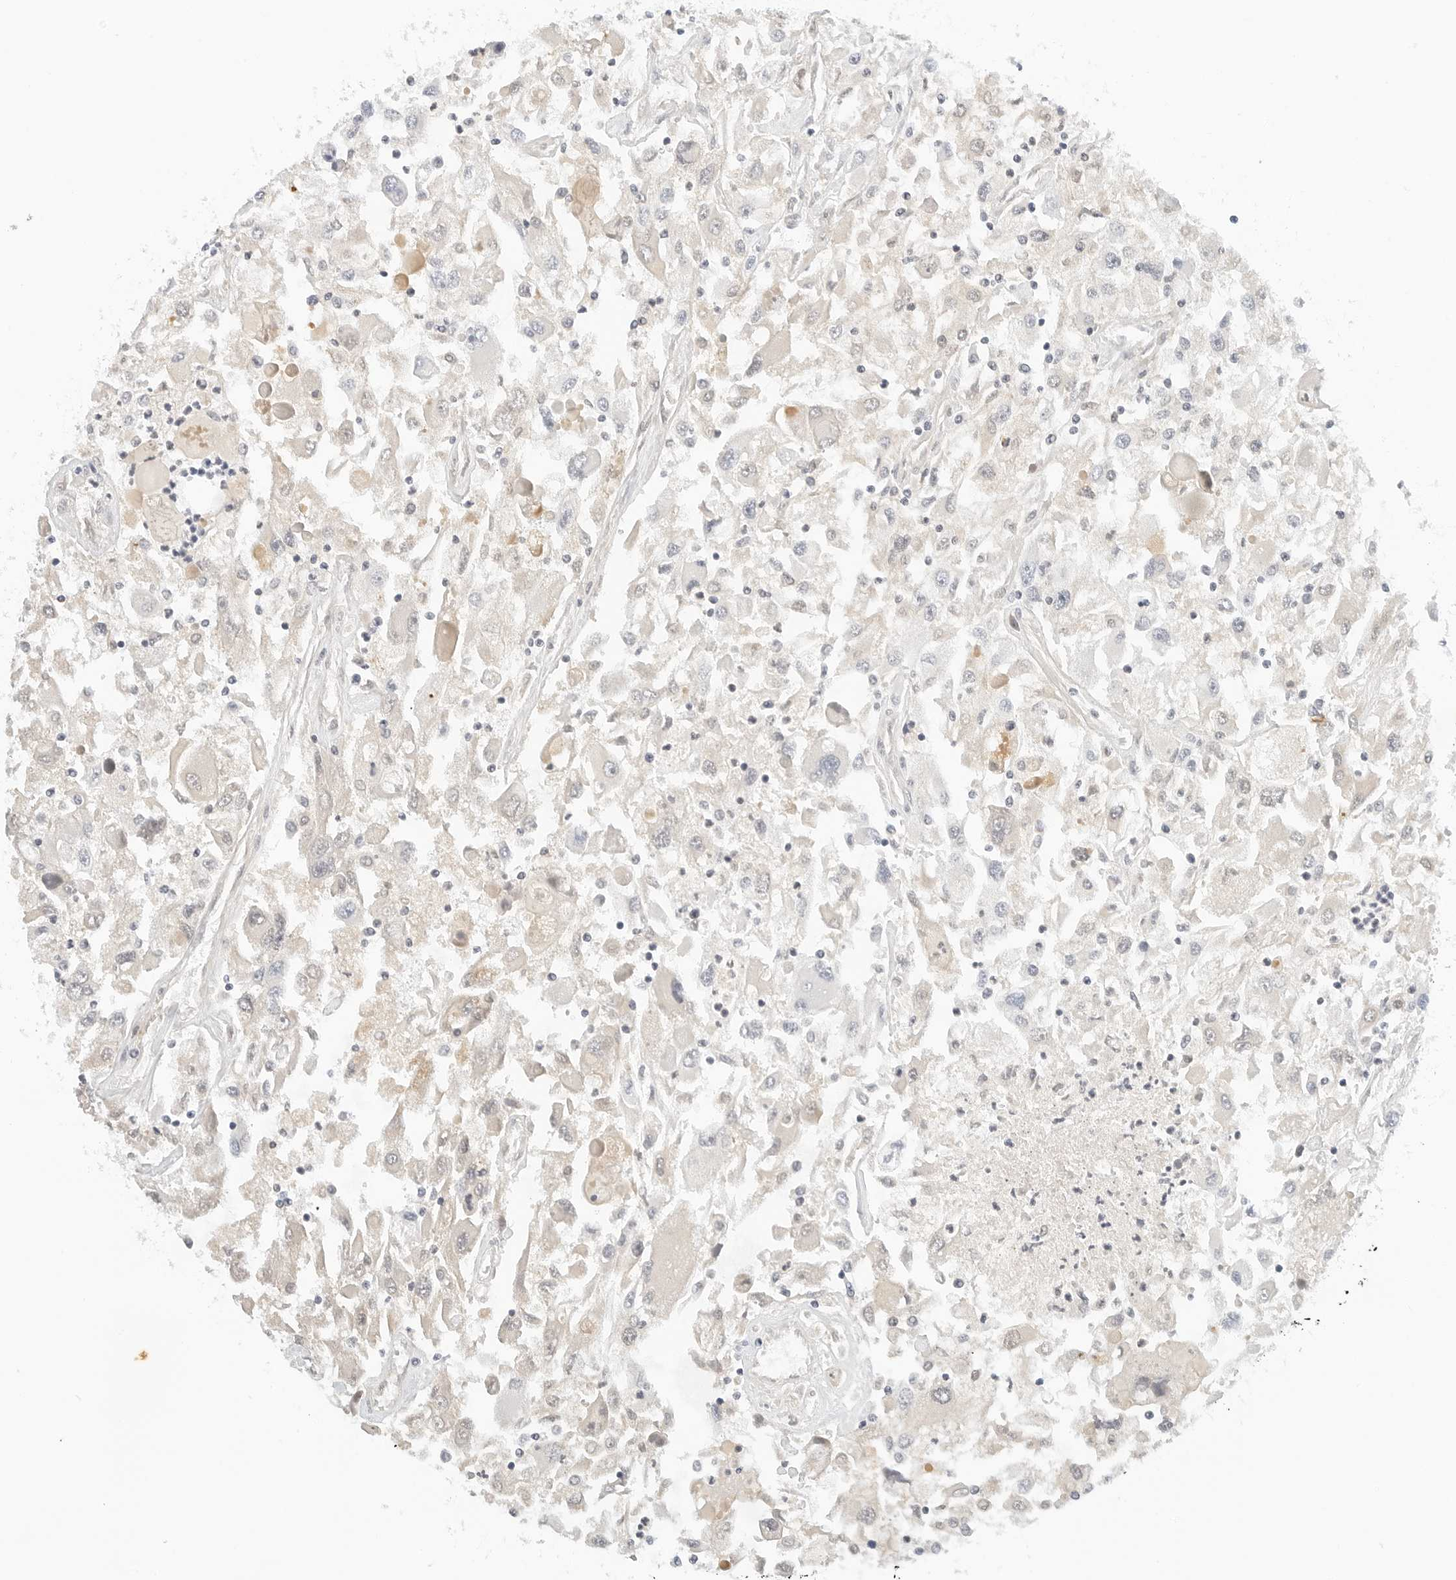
{"staining": {"intensity": "negative", "quantity": "none", "location": "none"}, "tissue": "renal cancer", "cell_type": "Tumor cells", "image_type": "cancer", "snomed": [{"axis": "morphology", "description": "Adenocarcinoma, NOS"}, {"axis": "topography", "description": "Kidney"}], "caption": "The histopathology image reveals no significant staining in tumor cells of renal adenocarcinoma. The staining is performed using DAB (3,3'-diaminobenzidine) brown chromogen with nuclei counter-stained in using hematoxylin.", "gene": "PKDCC", "patient": {"sex": "female", "age": 52}}